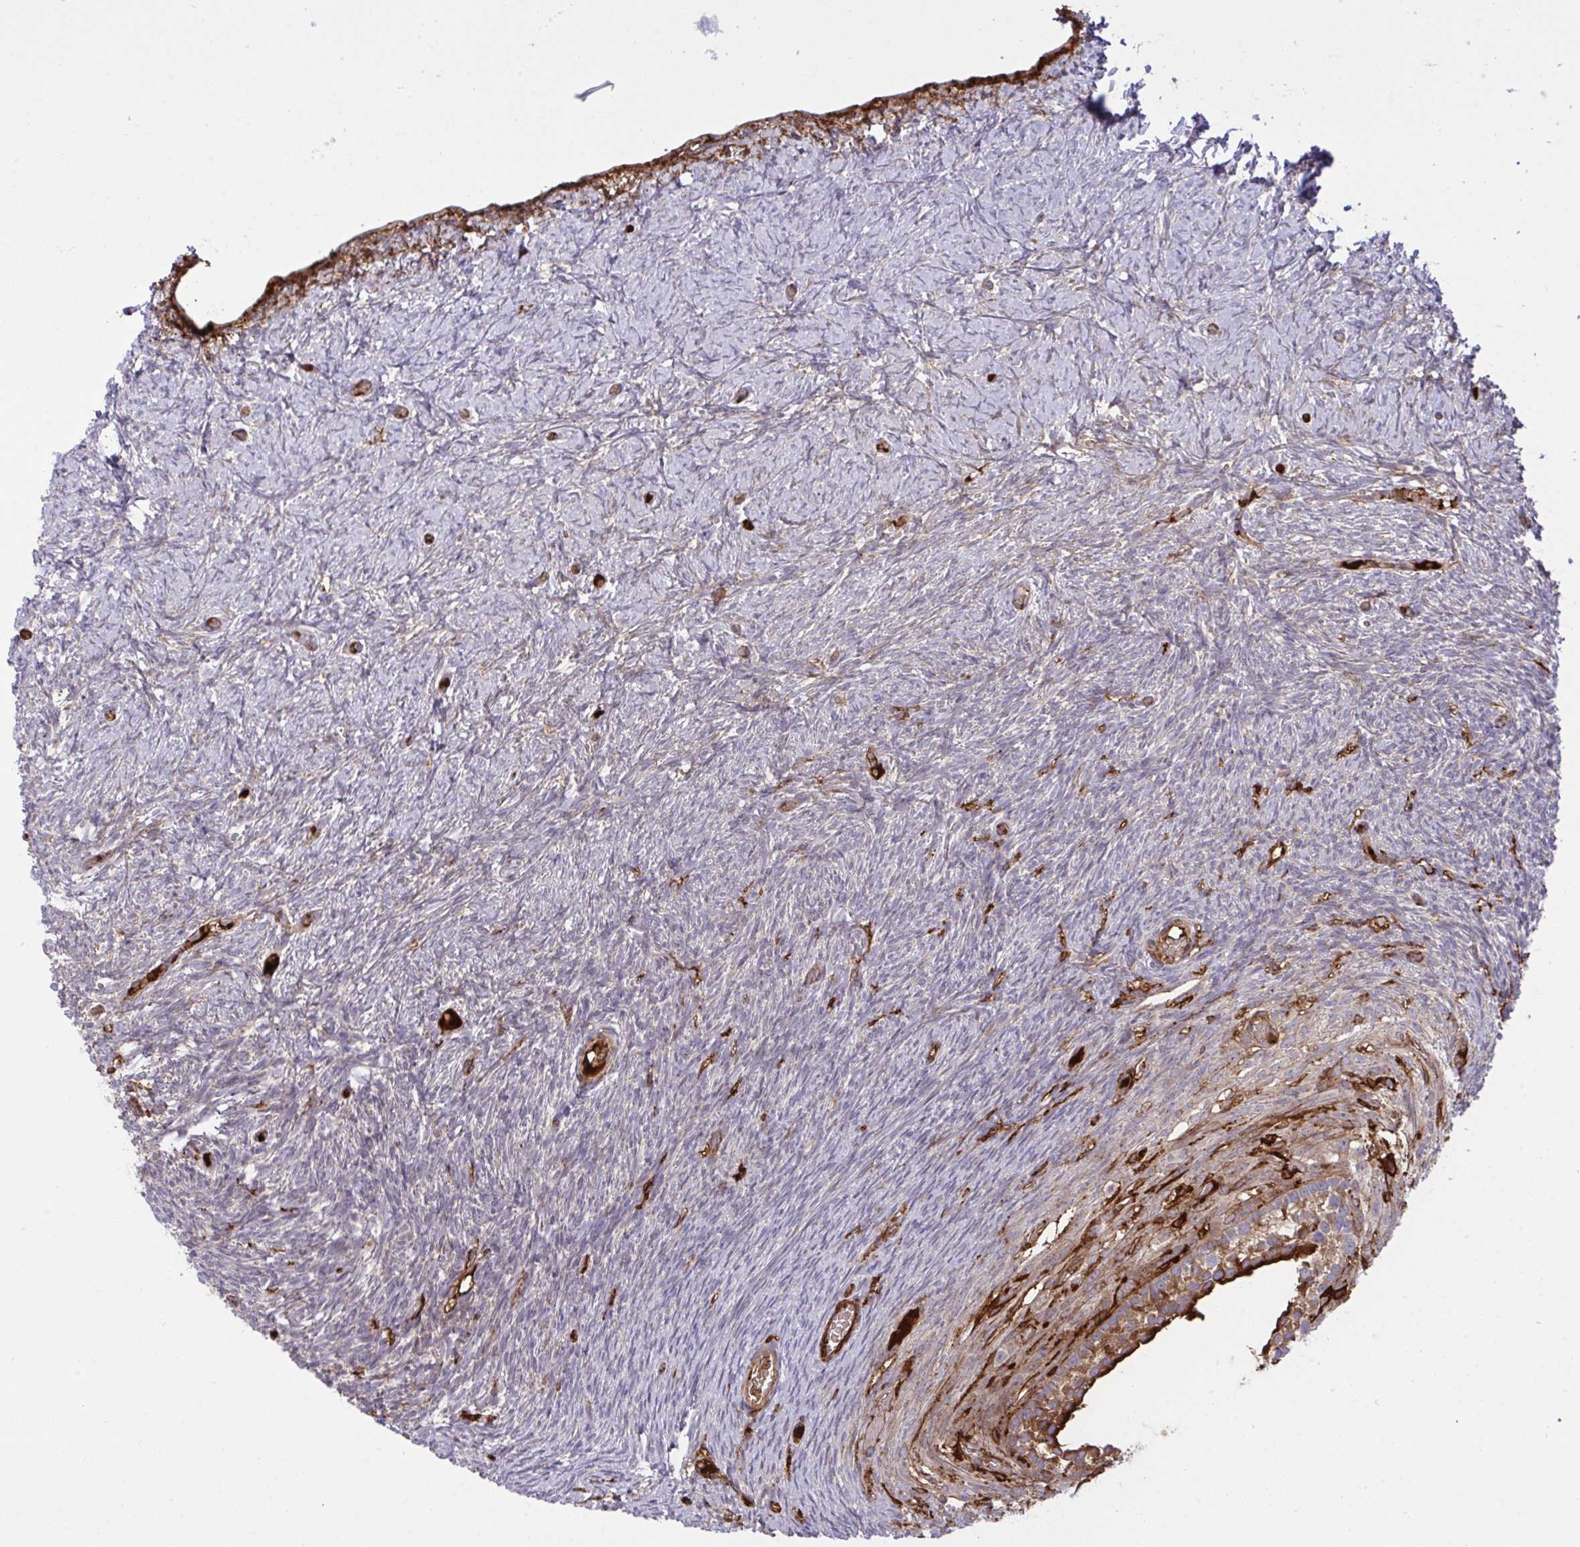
{"staining": {"intensity": "moderate", "quantity": "<25%", "location": "cytoplasmic/membranous"}, "tissue": "ovary", "cell_type": "Ovarian stroma cells", "image_type": "normal", "snomed": [{"axis": "morphology", "description": "Normal tissue, NOS"}, {"axis": "topography", "description": "Ovary"}], "caption": "Ovarian stroma cells exhibit low levels of moderate cytoplasmic/membranous positivity in approximately <25% of cells in benign human ovary. (Brightfield microscopy of DAB IHC at high magnification).", "gene": "F2", "patient": {"sex": "female", "age": 39}}